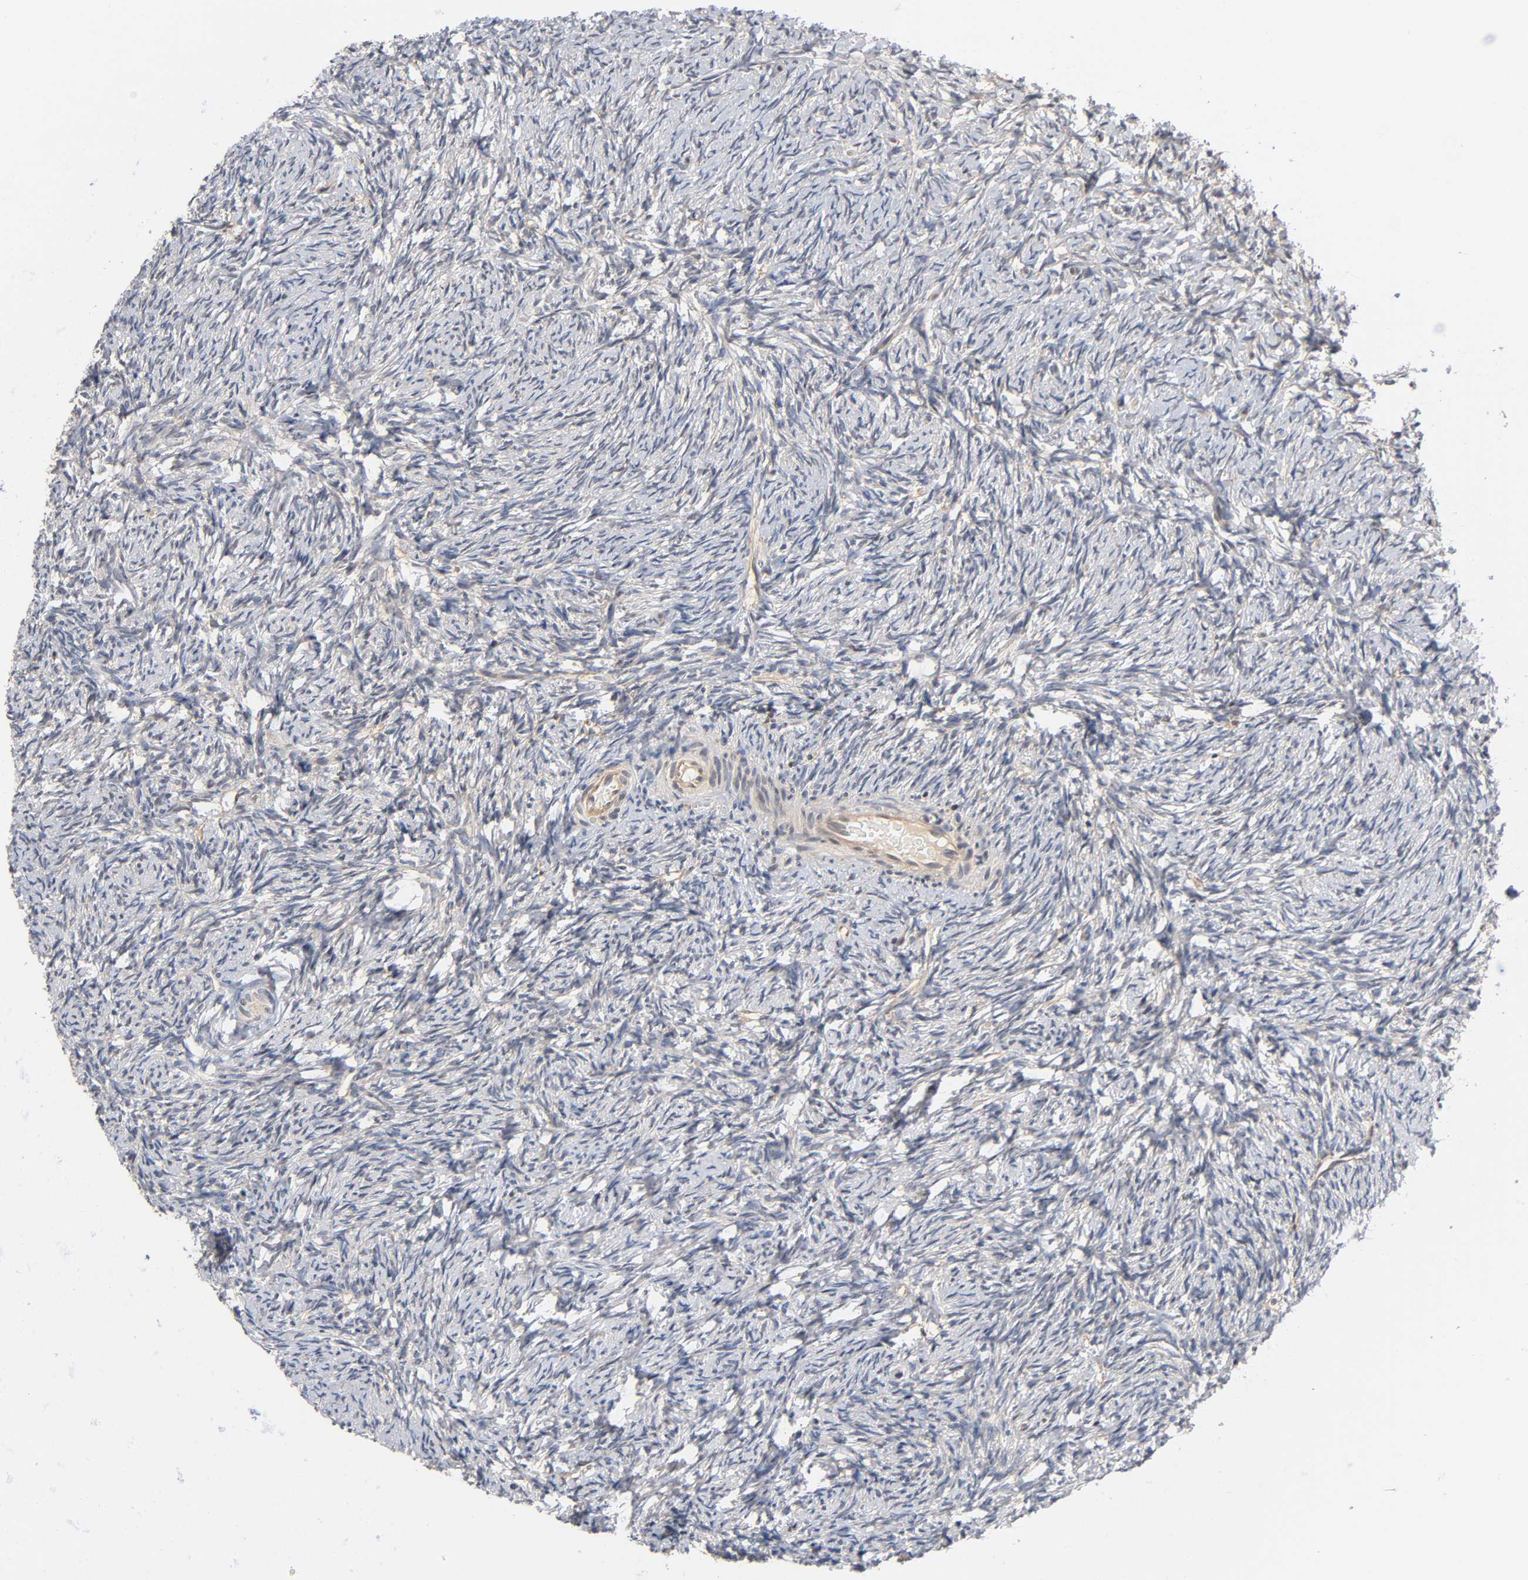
{"staining": {"intensity": "weak", "quantity": "25%-75%", "location": "cytoplasmic/membranous"}, "tissue": "ovary", "cell_type": "Follicle cells", "image_type": "normal", "snomed": [{"axis": "morphology", "description": "Normal tissue, NOS"}, {"axis": "topography", "description": "Ovary"}], "caption": "Brown immunohistochemical staining in normal ovary reveals weak cytoplasmic/membranous expression in approximately 25%-75% of follicle cells. Immunohistochemistry stains the protein in brown and the nuclei are stained blue.", "gene": "PRKAB1", "patient": {"sex": "female", "age": 60}}